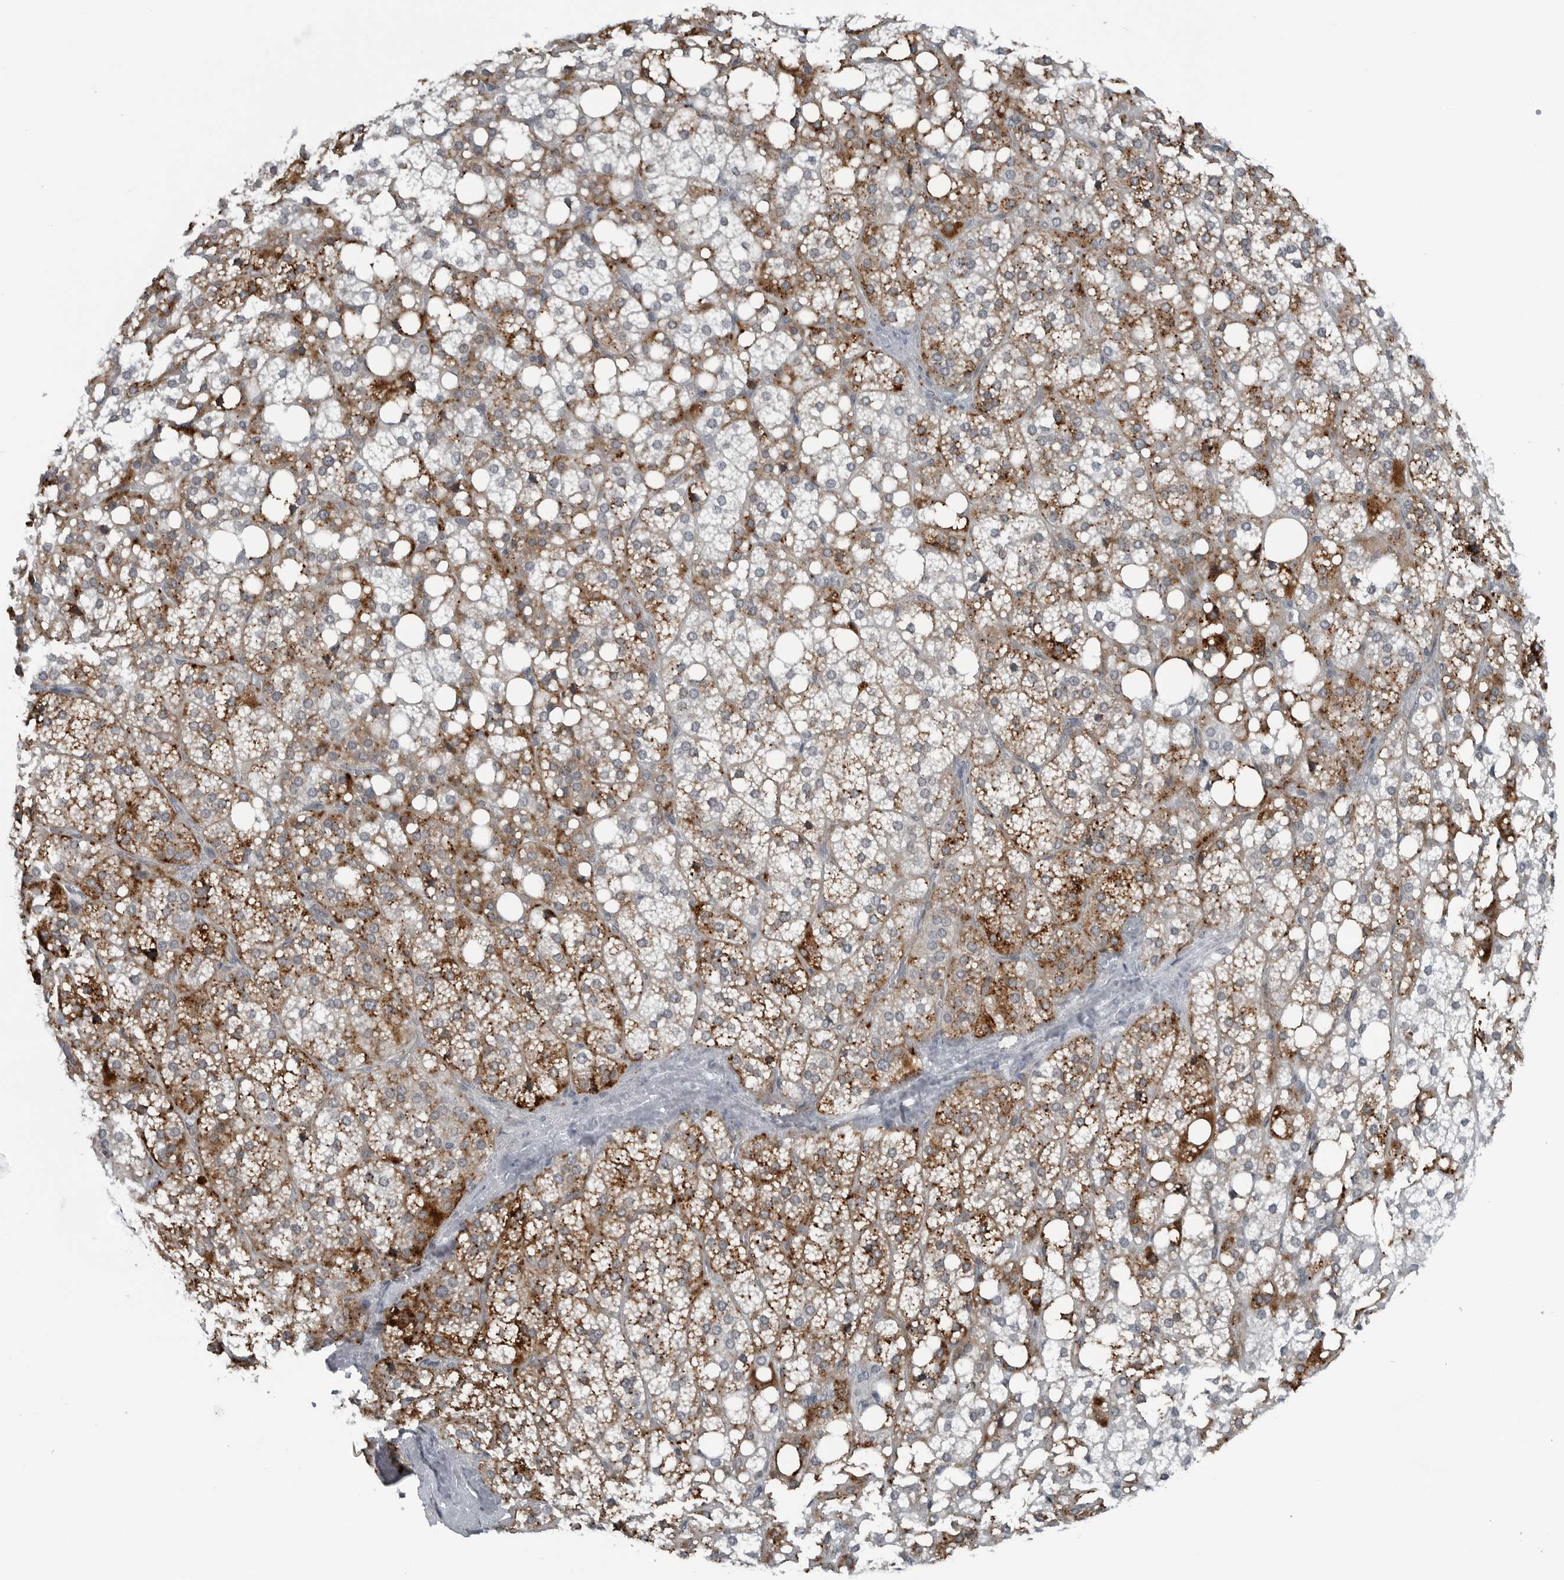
{"staining": {"intensity": "strong", "quantity": "25%-75%", "location": "cytoplasmic/membranous"}, "tissue": "adrenal gland", "cell_type": "Glandular cells", "image_type": "normal", "snomed": [{"axis": "morphology", "description": "Normal tissue, NOS"}, {"axis": "topography", "description": "Adrenal gland"}], "caption": "High-magnification brightfield microscopy of benign adrenal gland stained with DAB (3,3'-diaminobenzidine) (brown) and counterstained with hematoxylin (blue). glandular cells exhibit strong cytoplasmic/membranous staining is seen in about25%-75% of cells. The staining was performed using DAB (3,3'-diaminobenzidine), with brown indicating positive protein expression. Nuclei are stained blue with hematoxylin.", "gene": "GAK", "patient": {"sex": "female", "age": 59}}